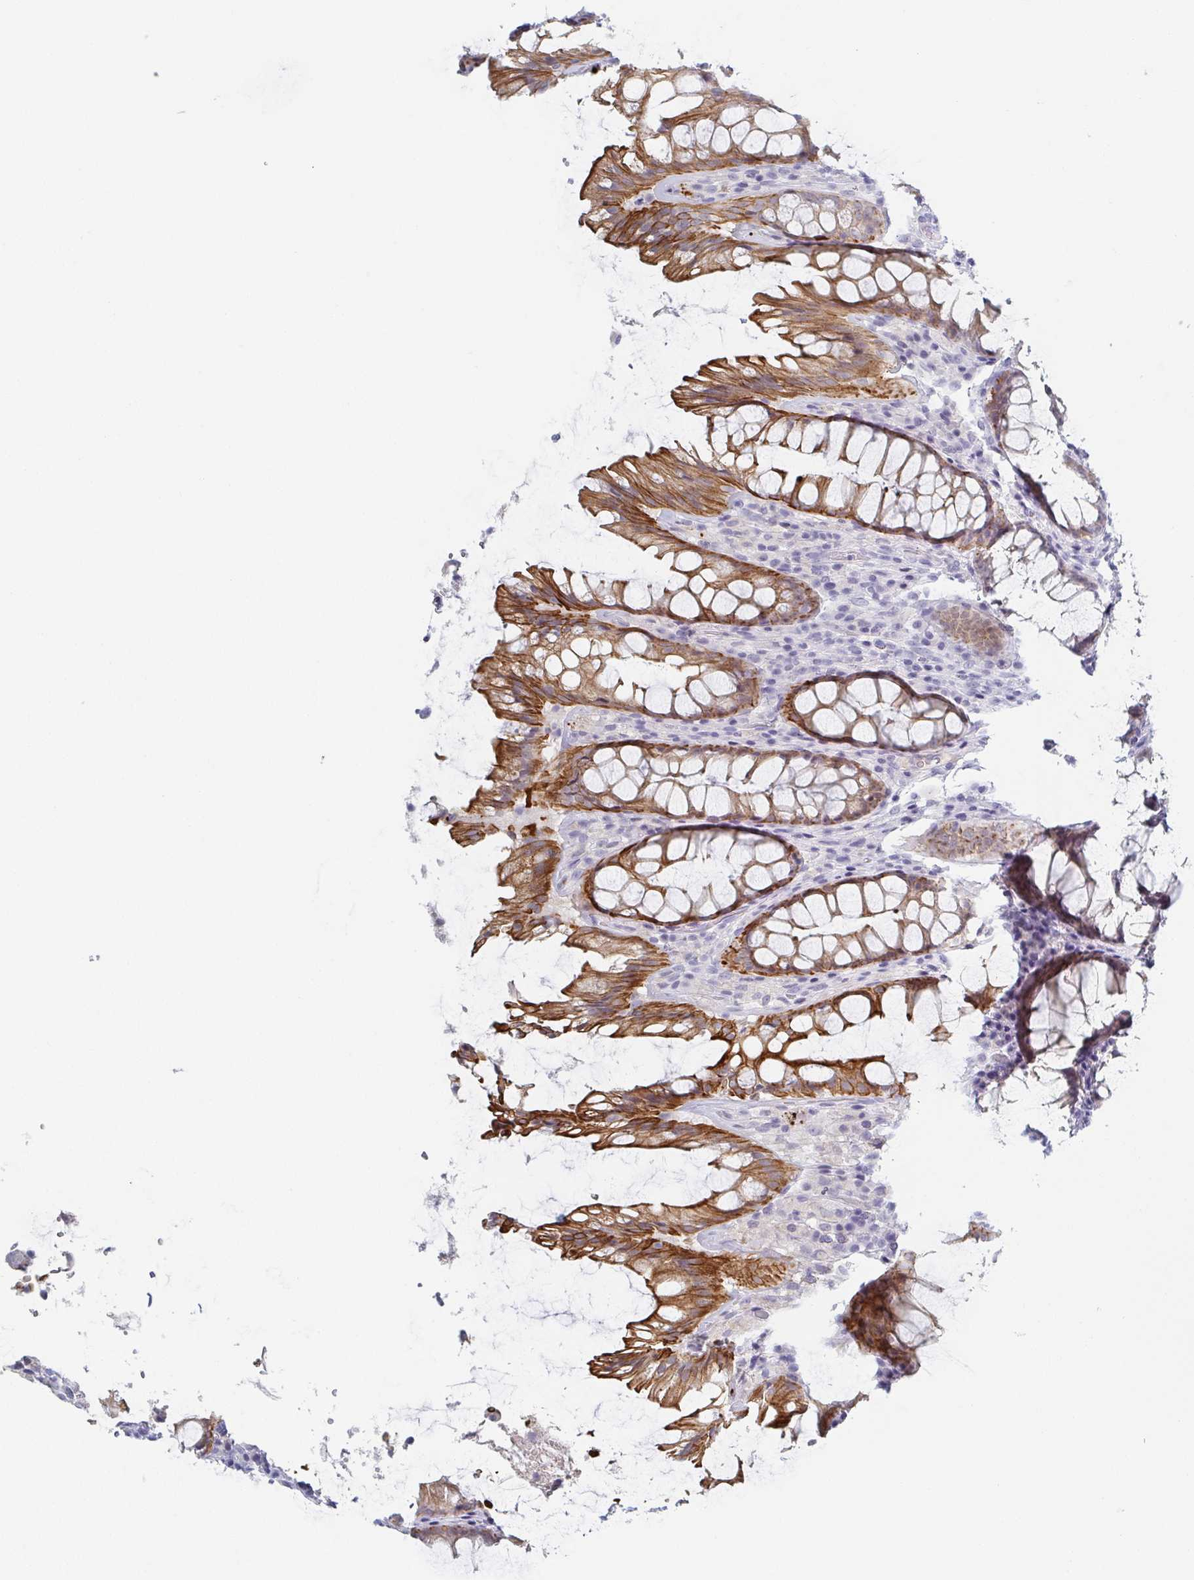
{"staining": {"intensity": "moderate", "quantity": "25%-75%", "location": "cytoplasmic/membranous"}, "tissue": "rectum", "cell_type": "Glandular cells", "image_type": "normal", "snomed": [{"axis": "morphology", "description": "Normal tissue, NOS"}, {"axis": "topography", "description": "Rectum"}], "caption": "Immunohistochemistry (IHC) micrograph of benign human rectum stained for a protein (brown), which reveals medium levels of moderate cytoplasmic/membranous expression in about 25%-75% of glandular cells.", "gene": "RHOV", "patient": {"sex": "male", "age": 72}}